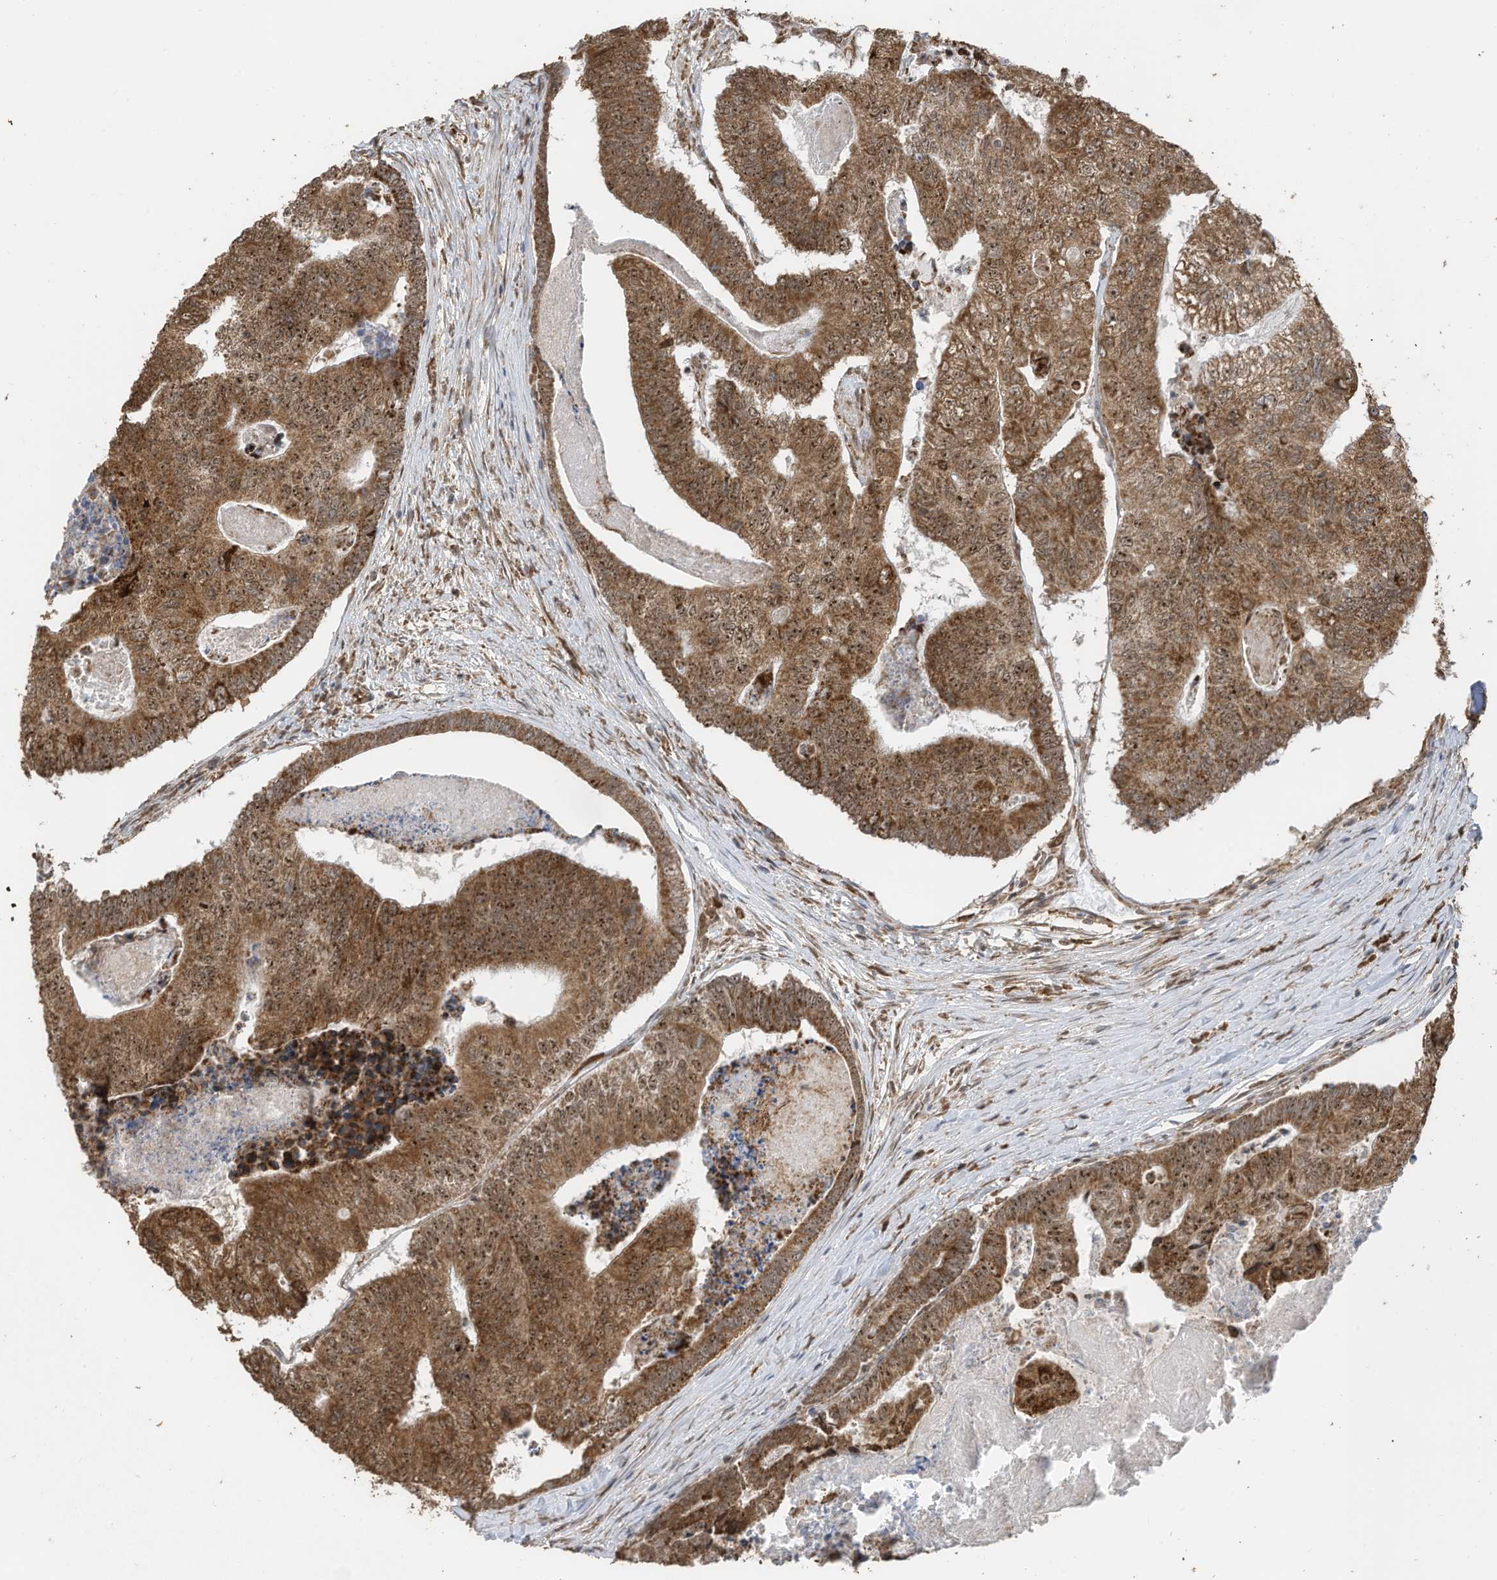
{"staining": {"intensity": "moderate", "quantity": ">75%", "location": "cytoplasmic/membranous,nuclear"}, "tissue": "colorectal cancer", "cell_type": "Tumor cells", "image_type": "cancer", "snomed": [{"axis": "morphology", "description": "Adenocarcinoma, NOS"}, {"axis": "topography", "description": "Colon"}], "caption": "A micrograph of colorectal adenocarcinoma stained for a protein displays moderate cytoplasmic/membranous and nuclear brown staining in tumor cells.", "gene": "ERLEC1", "patient": {"sex": "female", "age": 67}}